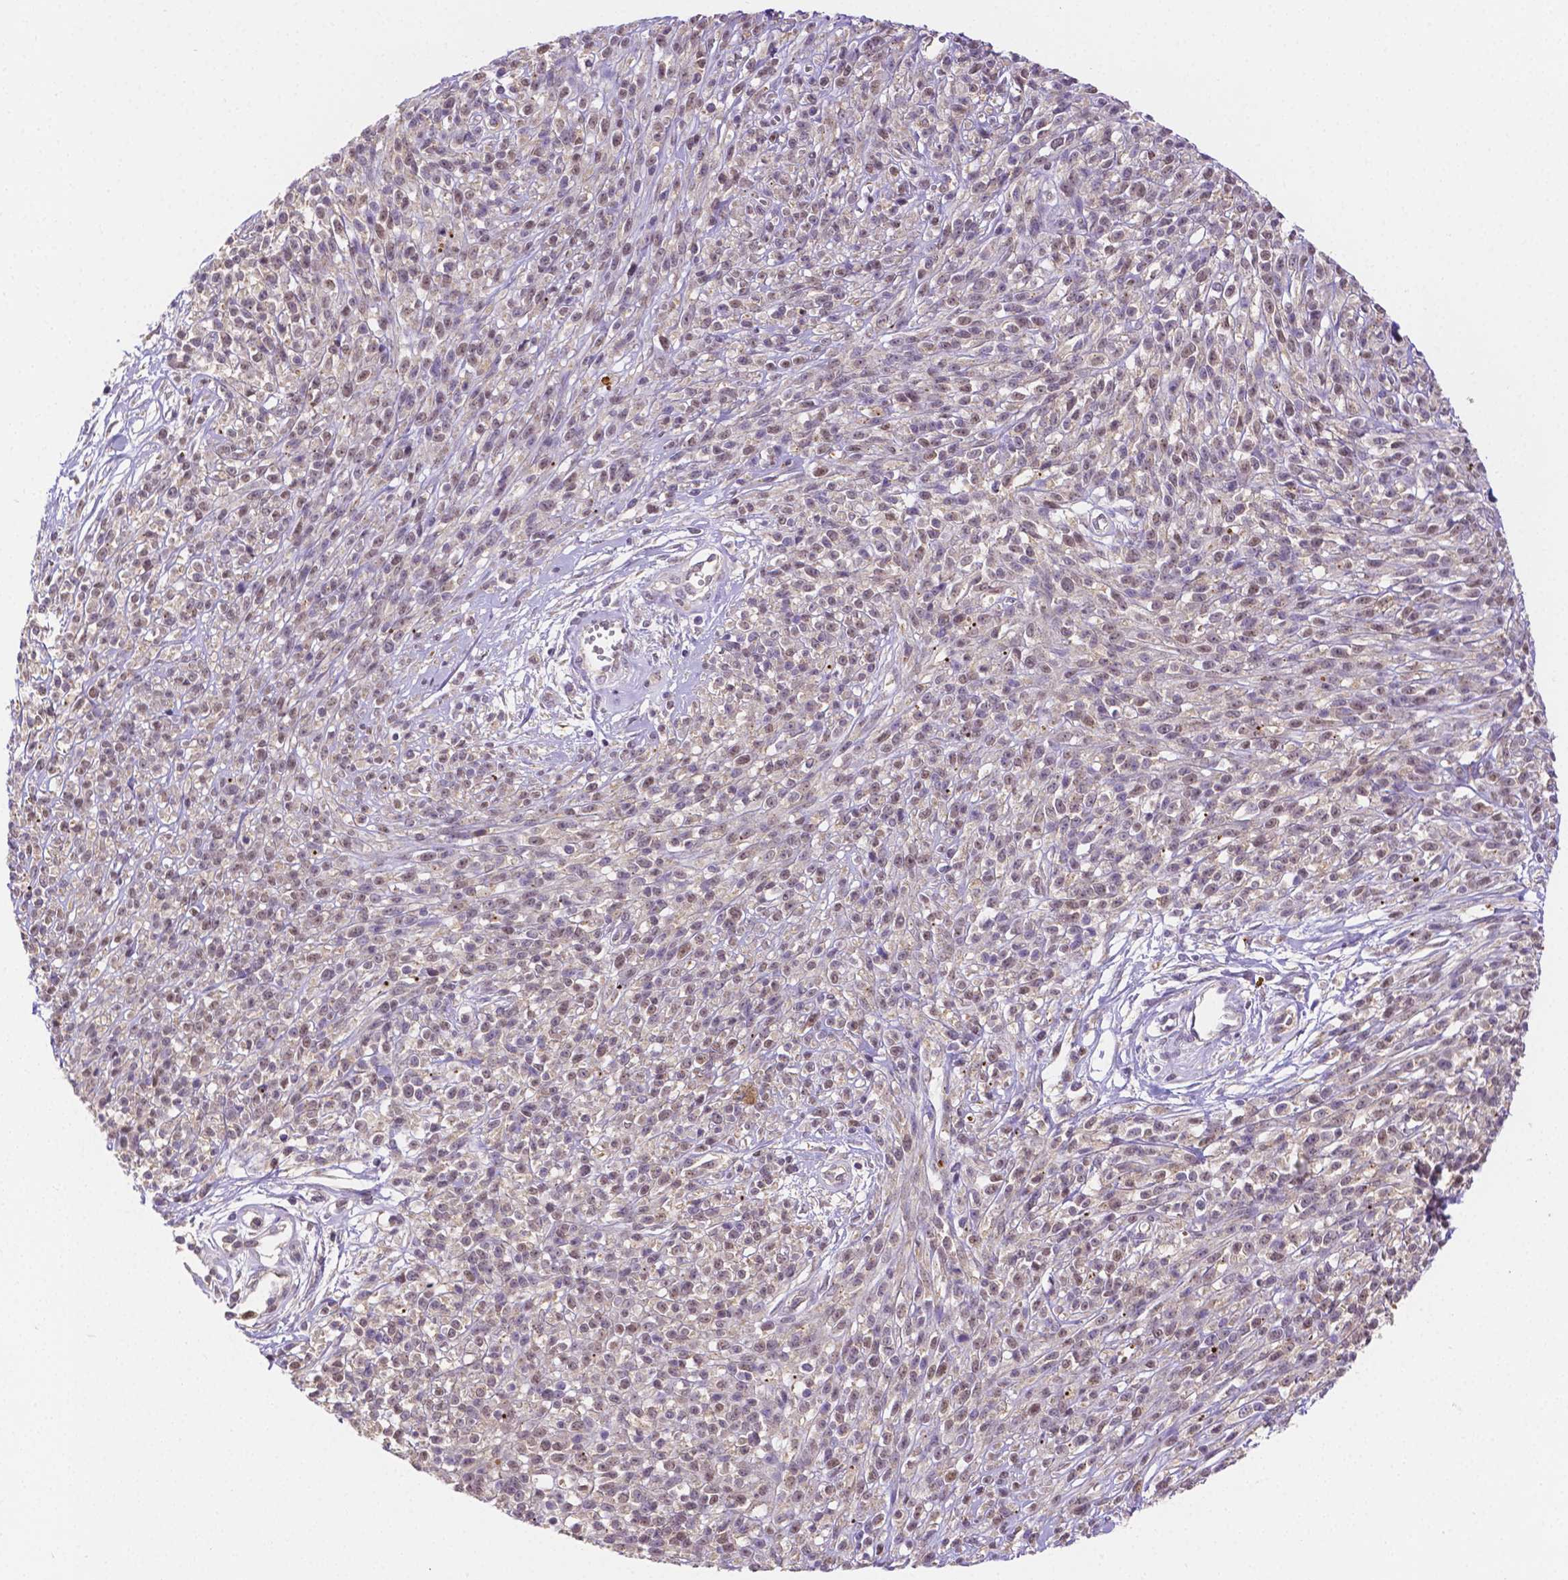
{"staining": {"intensity": "negative", "quantity": "none", "location": "none"}, "tissue": "melanoma", "cell_type": "Tumor cells", "image_type": "cancer", "snomed": [{"axis": "morphology", "description": "Malignant melanoma, NOS"}, {"axis": "topography", "description": "Skin"}, {"axis": "topography", "description": "Skin of trunk"}], "caption": "Immunohistochemical staining of human melanoma demonstrates no significant staining in tumor cells.", "gene": "ZNRD2", "patient": {"sex": "male", "age": 74}}